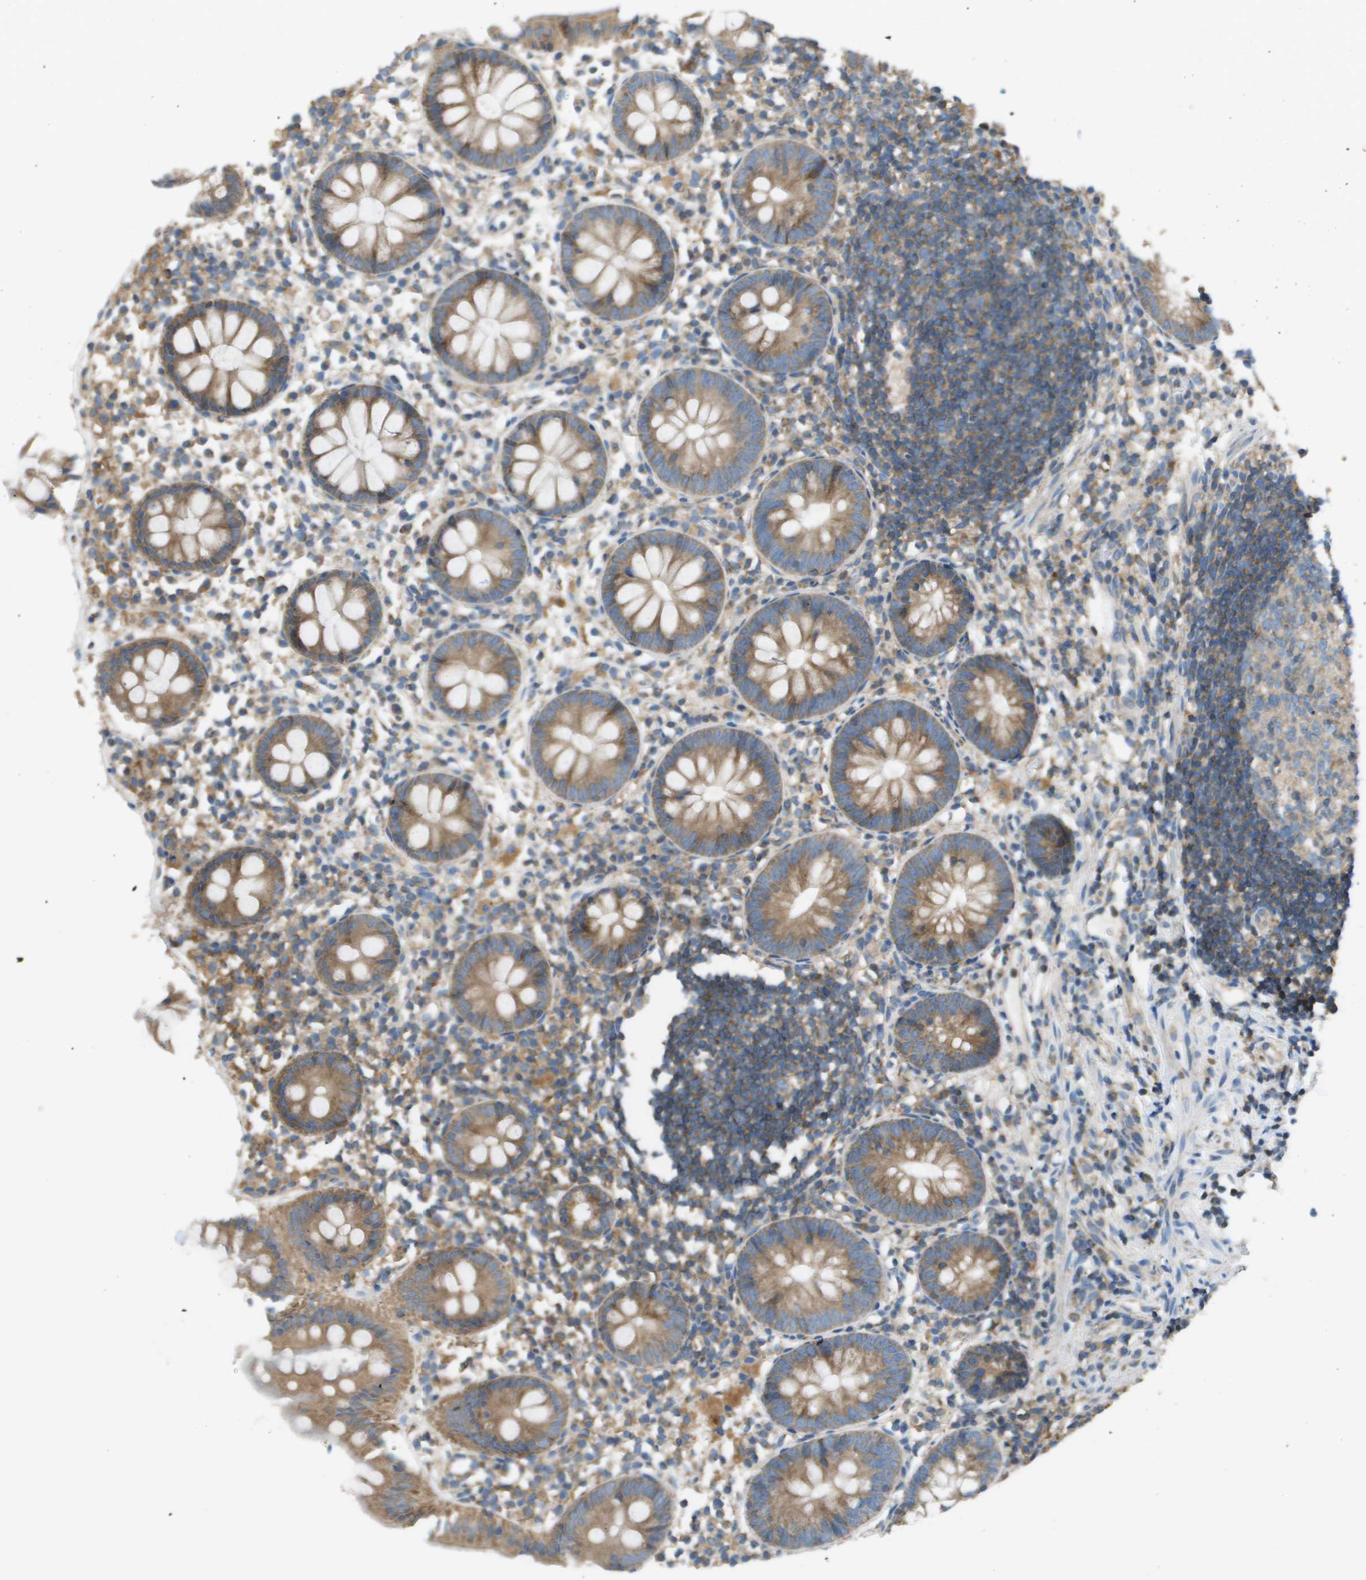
{"staining": {"intensity": "moderate", "quantity": ">75%", "location": "cytoplasmic/membranous"}, "tissue": "appendix", "cell_type": "Glandular cells", "image_type": "normal", "snomed": [{"axis": "morphology", "description": "Normal tissue, NOS"}, {"axis": "topography", "description": "Appendix"}], "caption": "A photomicrograph of human appendix stained for a protein reveals moderate cytoplasmic/membranous brown staining in glandular cells. (IHC, brightfield microscopy, high magnification).", "gene": "TAOK3", "patient": {"sex": "female", "age": 20}}